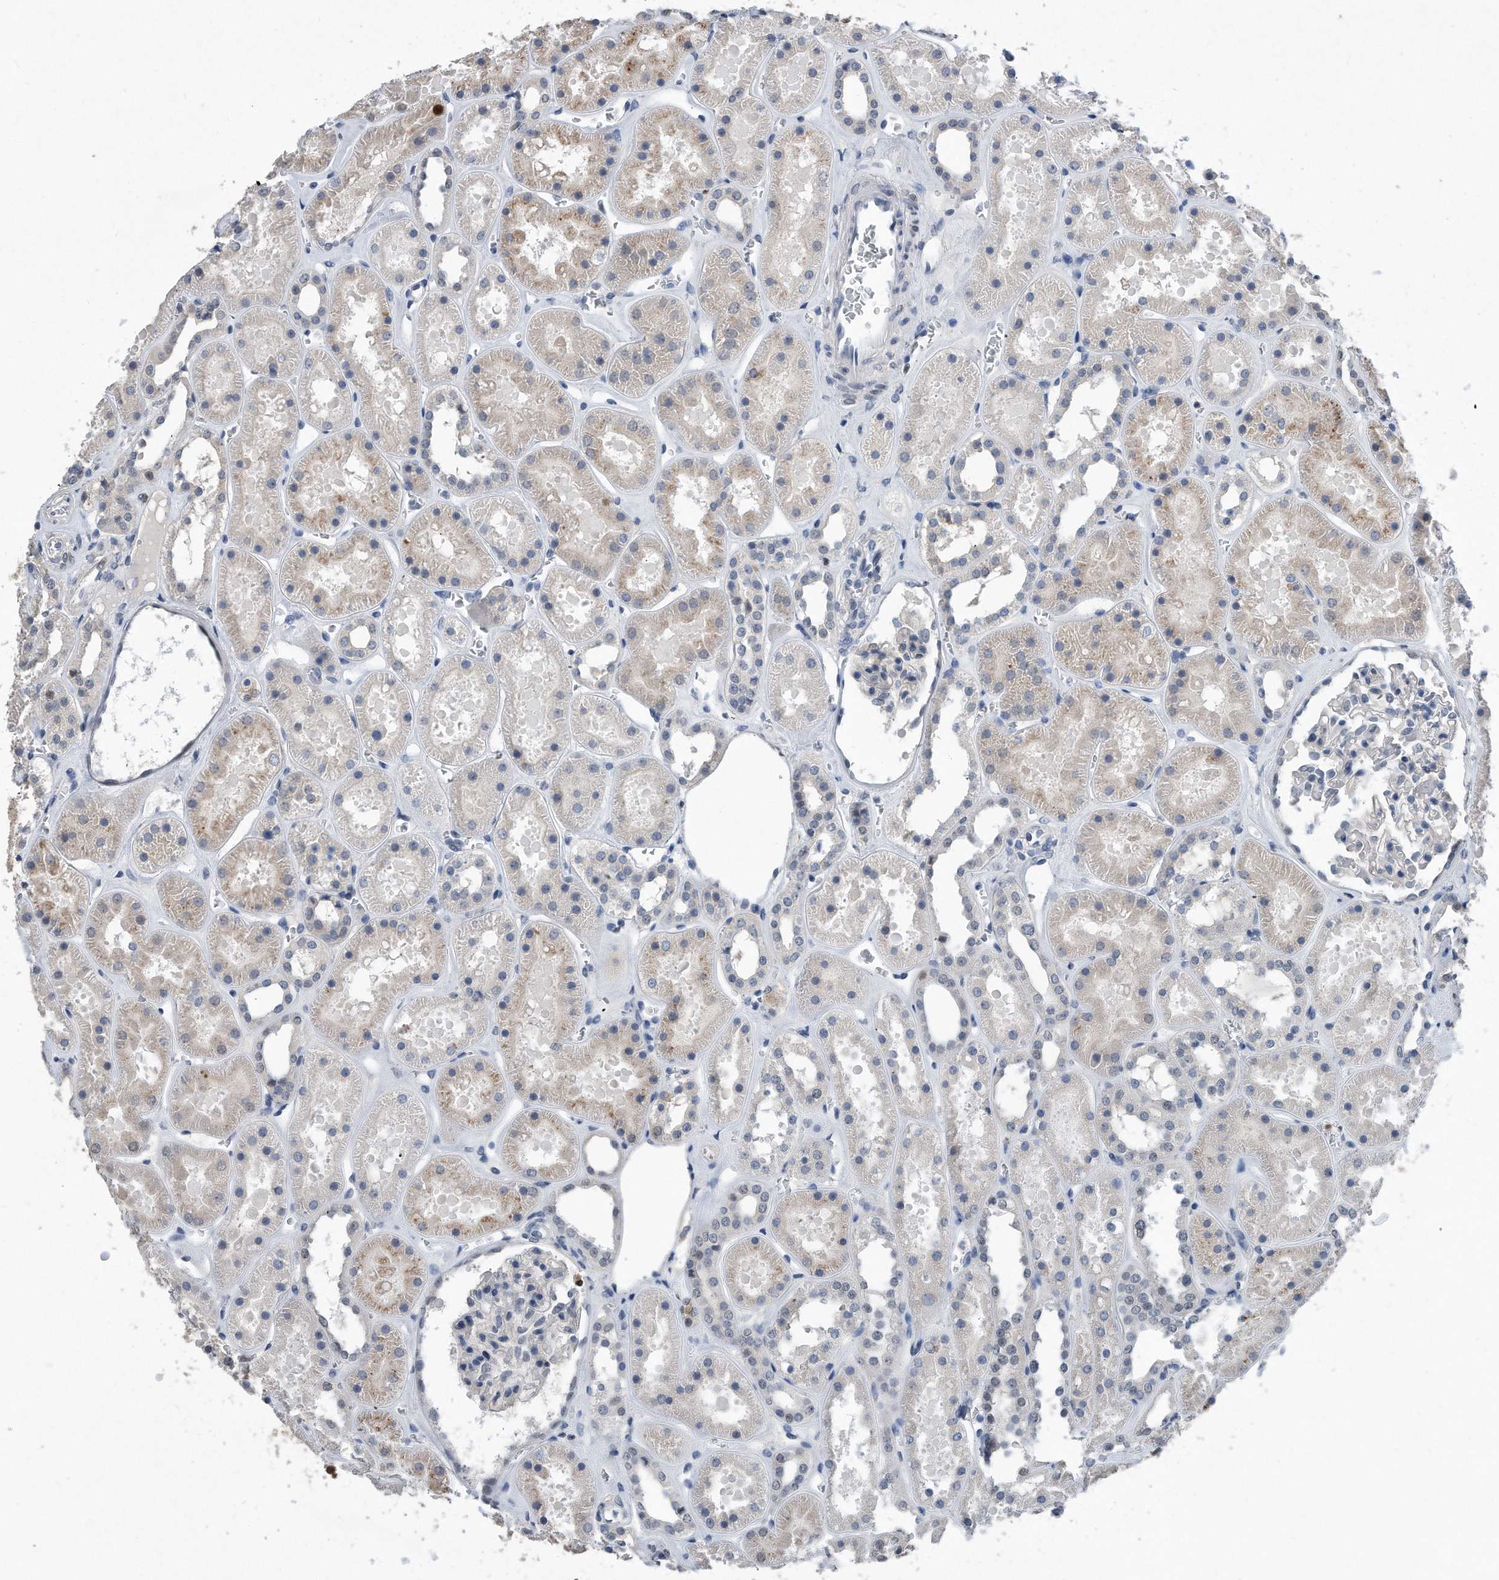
{"staining": {"intensity": "negative", "quantity": "none", "location": "none"}, "tissue": "kidney", "cell_type": "Cells in glomeruli", "image_type": "normal", "snomed": [{"axis": "morphology", "description": "Normal tissue, NOS"}, {"axis": "topography", "description": "Kidney"}], "caption": "This is an IHC image of unremarkable kidney. There is no positivity in cells in glomeruli.", "gene": "PCNA", "patient": {"sex": "female", "age": 41}}